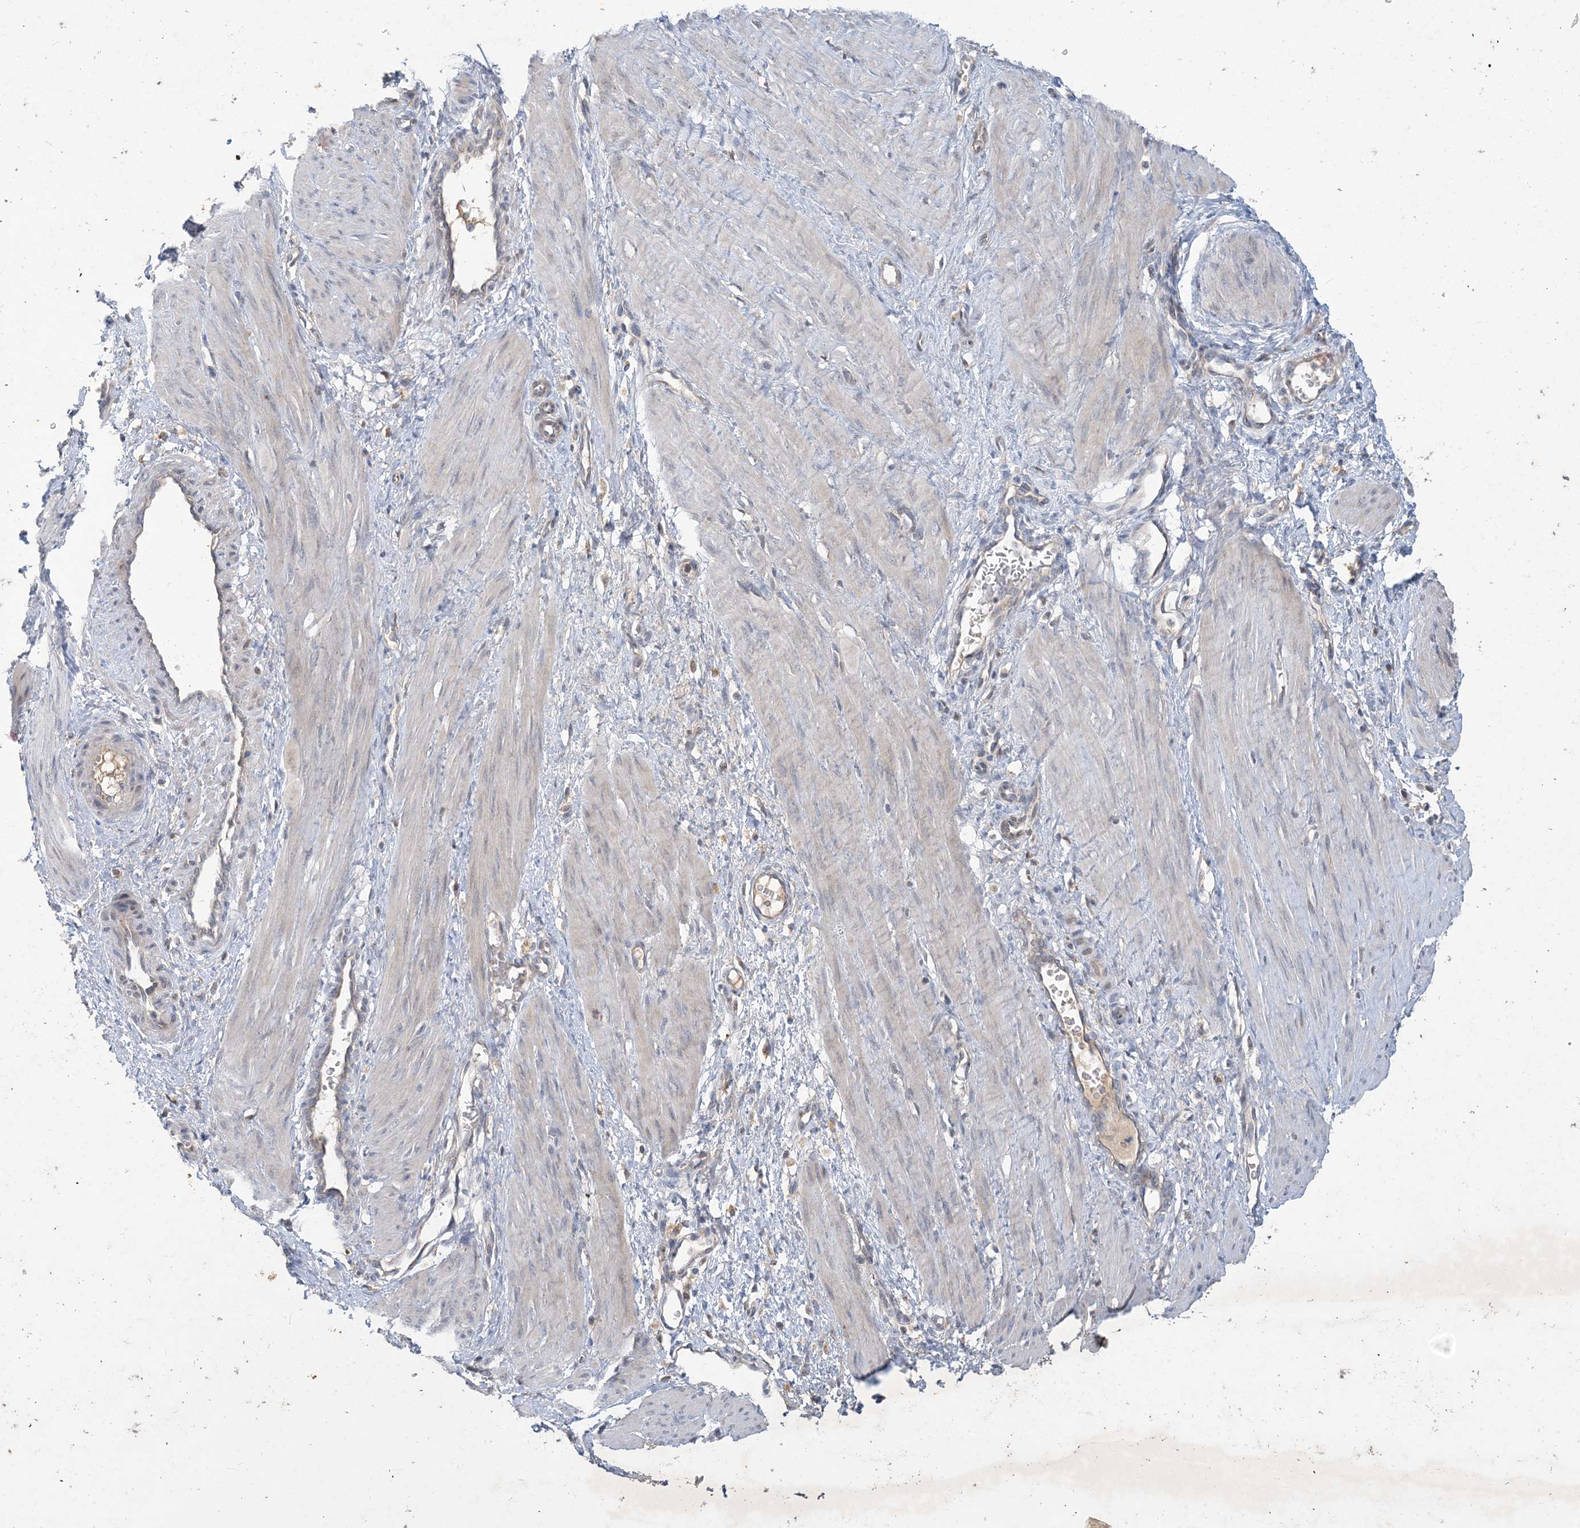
{"staining": {"intensity": "weak", "quantity": "<25%", "location": "cytoplasmic/membranous"}, "tissue": "smooth muscle", "cell_type": "Smooth muscle cells", "image_type": "normal", "snomed": [{"axis": "morphology", "description": "Normal tissue, NOS"}, {"axis": "topography", "description": "Endometrium"}], "caption": "Immunohistochemistry of unremarkable human smooth muscle displays no expression in smooth muscle cells. The staining was performed using DAB to visualize the protein expression in brown, while the nuclei were stained in blue with hematoxylin (Magnification: 20x).", "gene": "MRPS18A", "patient": {"sex": "female", "age": 33}}